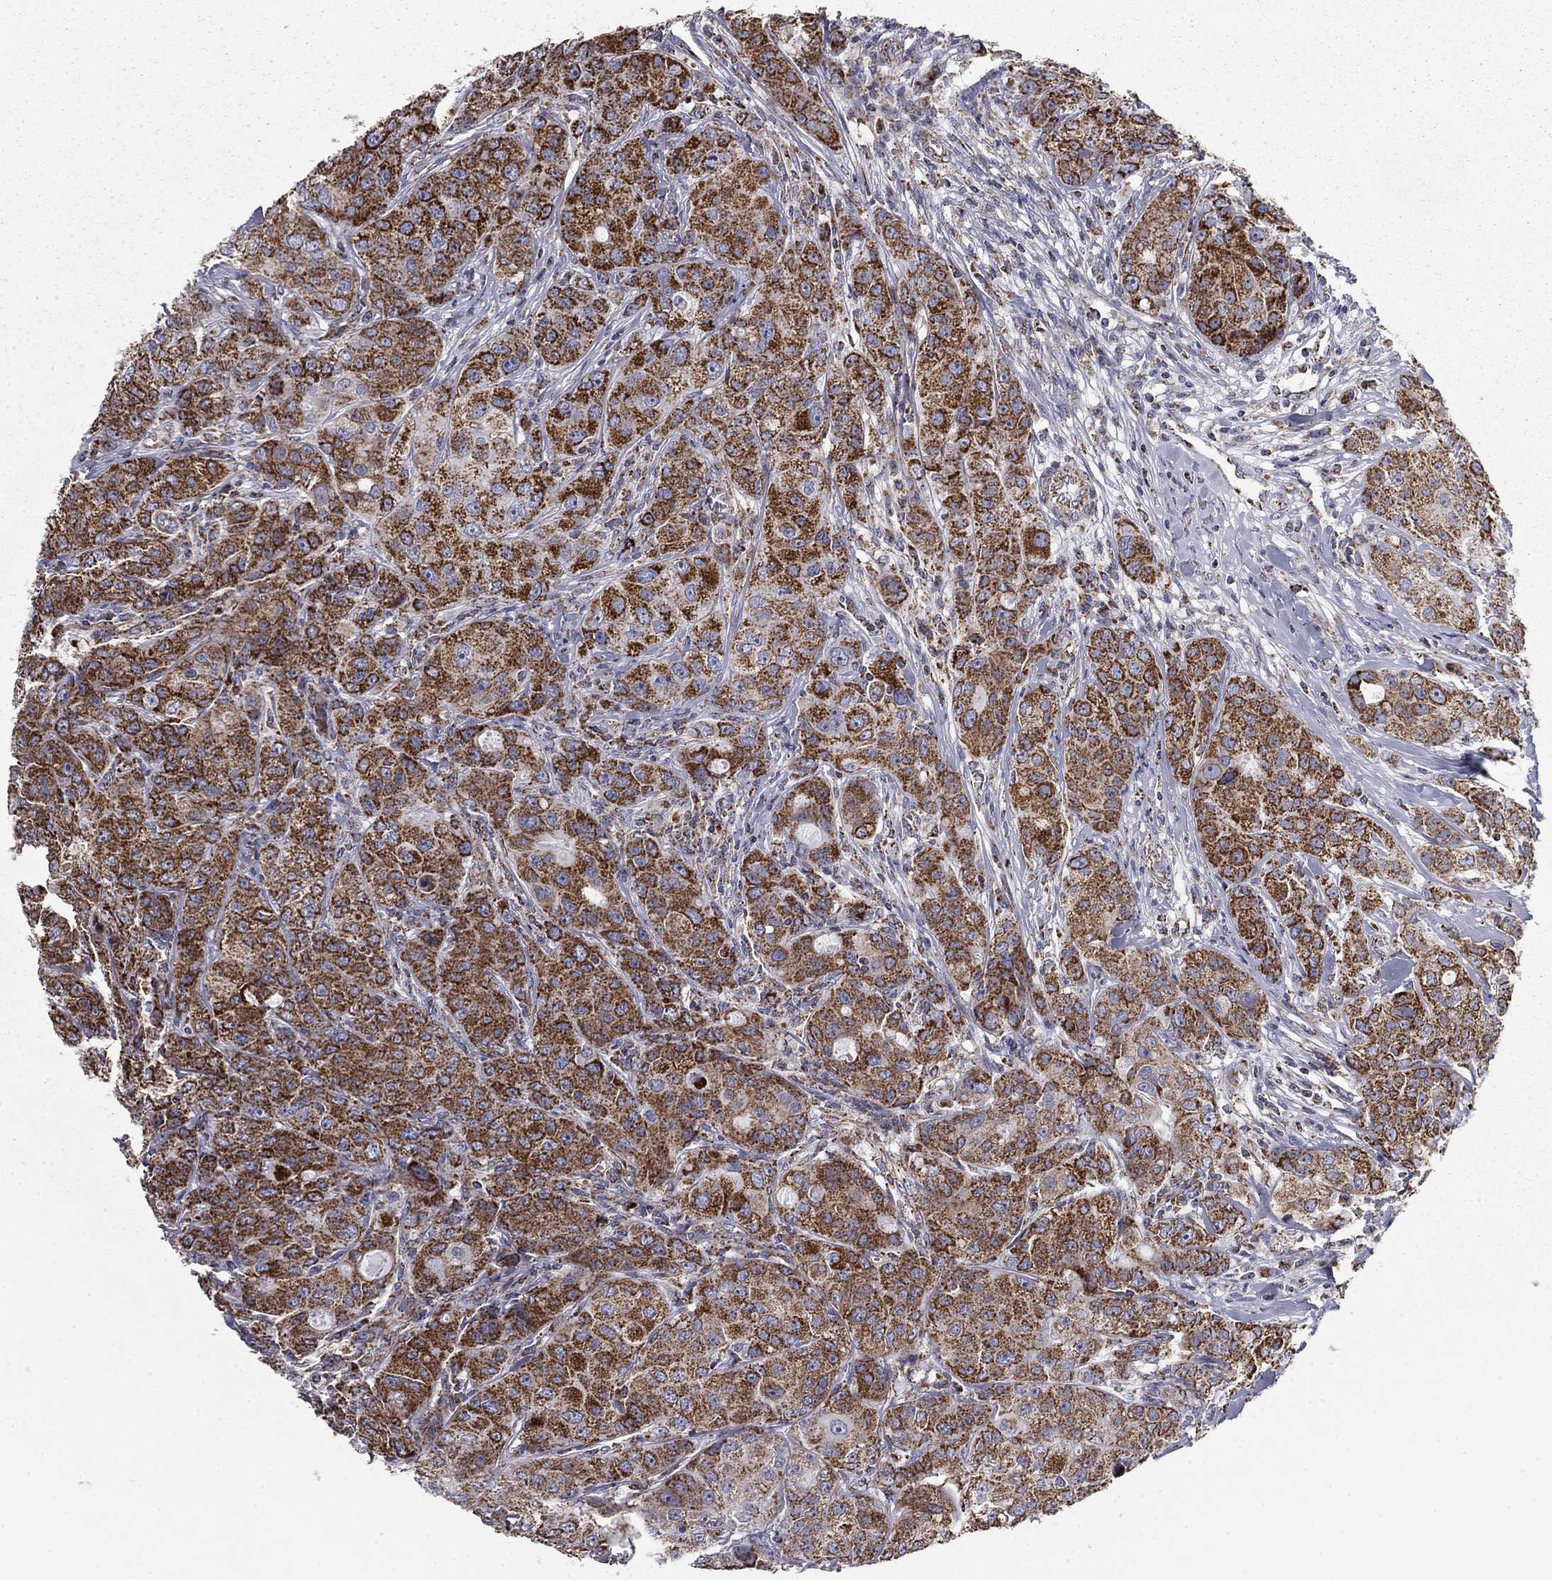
{"staining": {"intensity": "strong", "quantity": ">75%", "location": "cytoplasmic/membranous"}, "tissue": "breast cancer", "cell_type": "Tumor cells", "image_type": "cancer", "snomed": [{"axis": "morphology", "description": "Duct carcinoma"}, {"axis": "topography", "description": "Breast"}], "caption": "High-power microscopy captured an IHC photomicrograph of breast cancer (intraductal carcinoma), revealing strong cytoplasmic/membranous positivity in about >75% of tumor cells.", "gene": "NDUFV1", "patient": {"sex": "female", "age": 43}}